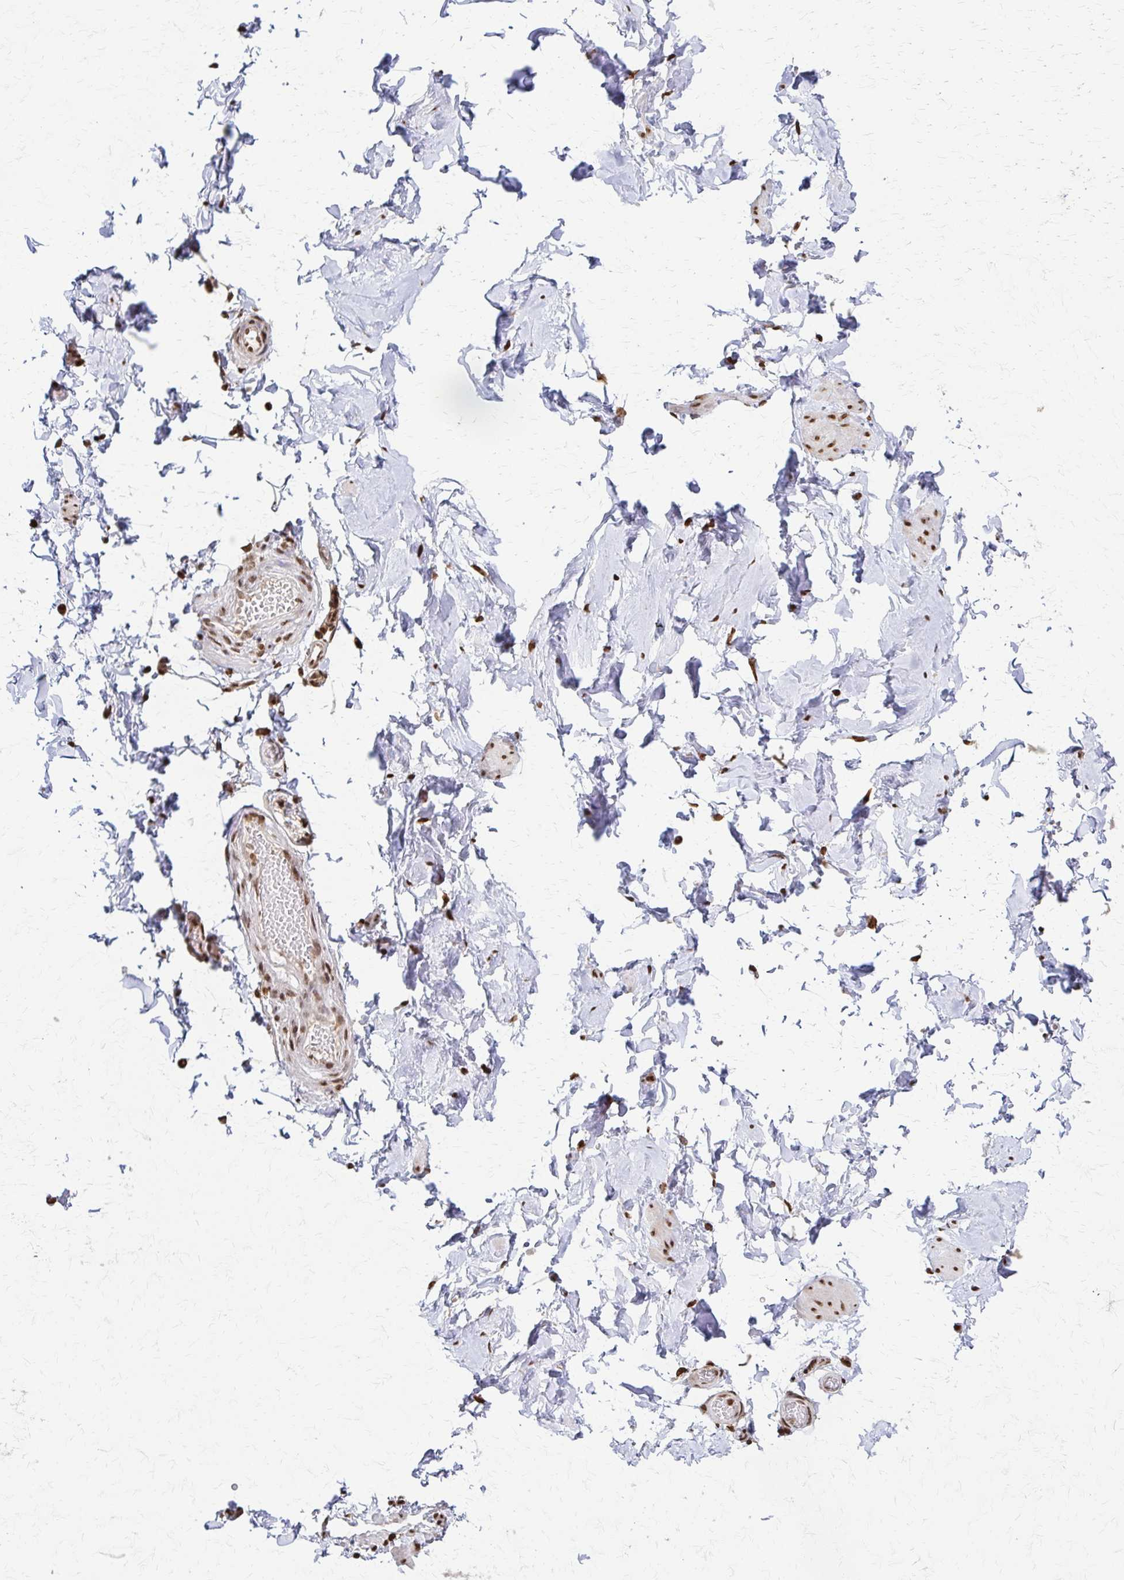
{"staining": {"intensity": "strong", "quantity": "25%-75%", "location": "nuclear"}, "tissue": "adipose tissue", "cell_type": "Adipocytes", "image_type": "normal", "snomed": [{"axis": "morphology", "description": "Normal tissue, NOS"}, {"axis": "topography", "description": "Epididymis, spermatic cord, NOS"}, {"axis": "topography", "description": "Epididymis"}, {"axis": "topography", "description": "Peripheral nerve tissue"}], "caption": "About 25%-75% of adipocytes in benign adipose tissue show strong nuclear protein positivity as visualized by brown immunohistochemical staining.", "gene": "PSMD7", "patient": {"sex": "male", "age": 29}}